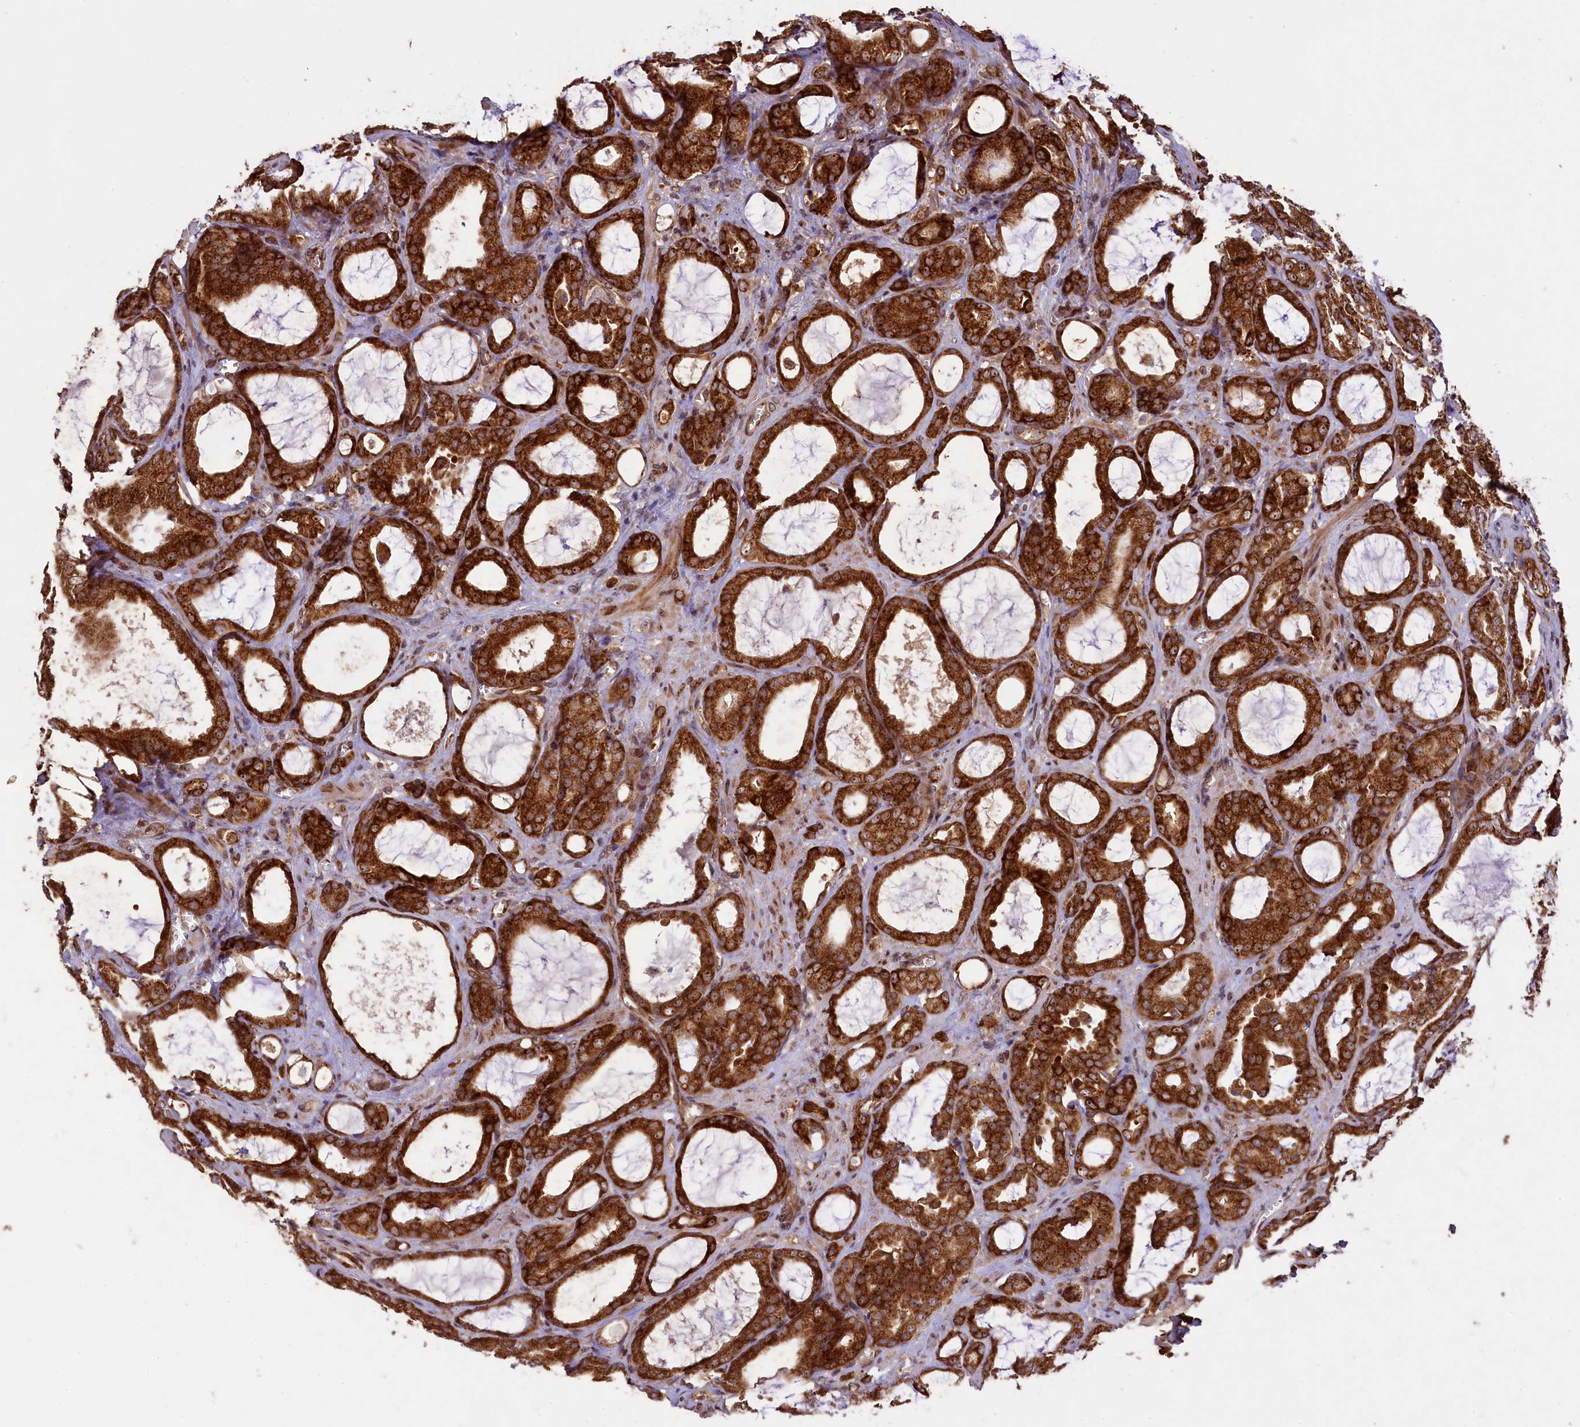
{"staining": {"intensity": "strong", "quantity": ">75%", "location": "cytoplasmic/membranous"}, "tissue": "prostate cancer", "cell_type": "Tumor cells", "image_type": "cancer", "snomed": [{"axis": "morphology", "description": "Adenocarcinoma, High grade"}, {"axis": "topography", "description": "Prostate"}], "caption": "The histopathology image shows immunohistochemical staining of prostate cancer (high-grade adenocarcinoma). There is strong cytoplasmic/membranous expression is identified in approximately >75% of tumor cells.", "gene": "LARP4", "patient": {"sex": "male", "age": 72}}